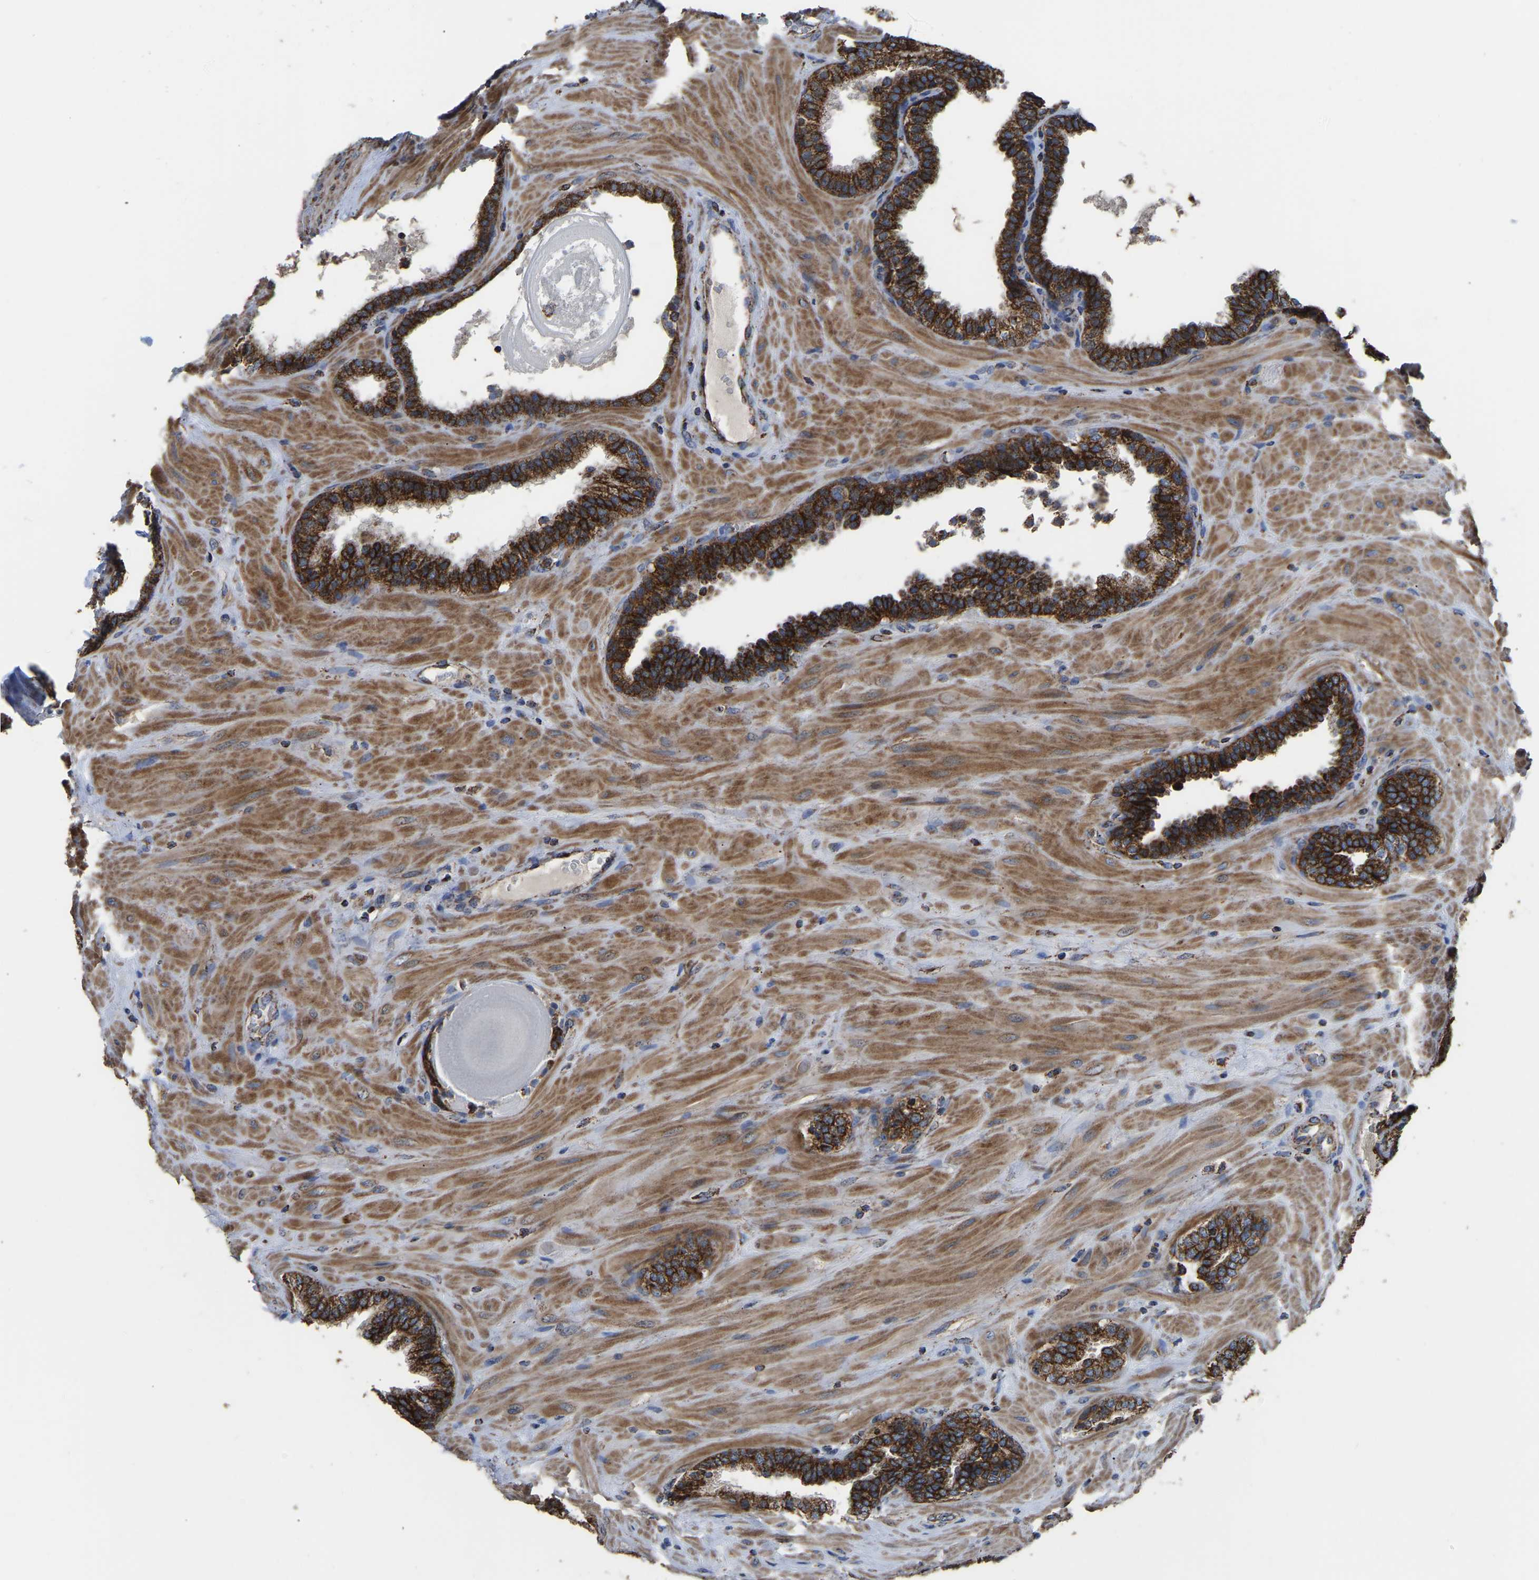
{"staining": {"intensity": "strong", "quantity": ">75%", "location": "cytoplasmic/membranous"}, "tissue": "prostate", "cell_type": "Glandular cells", "image_type": "normal", "snomed": [{"axis": "morphology", "description": "Normal tissue, NOS"}, {"axis": "topography", "description": "Prostate"}], "caption": "Immunohistochemical staining of unremarkable human prostate reveals >75% levels of strong cytoplasmic/membranous protein positivity in approximately >75% of glandular cells.", "gene": "ETFA", "patient": {"sex": "male", "age": 51}}